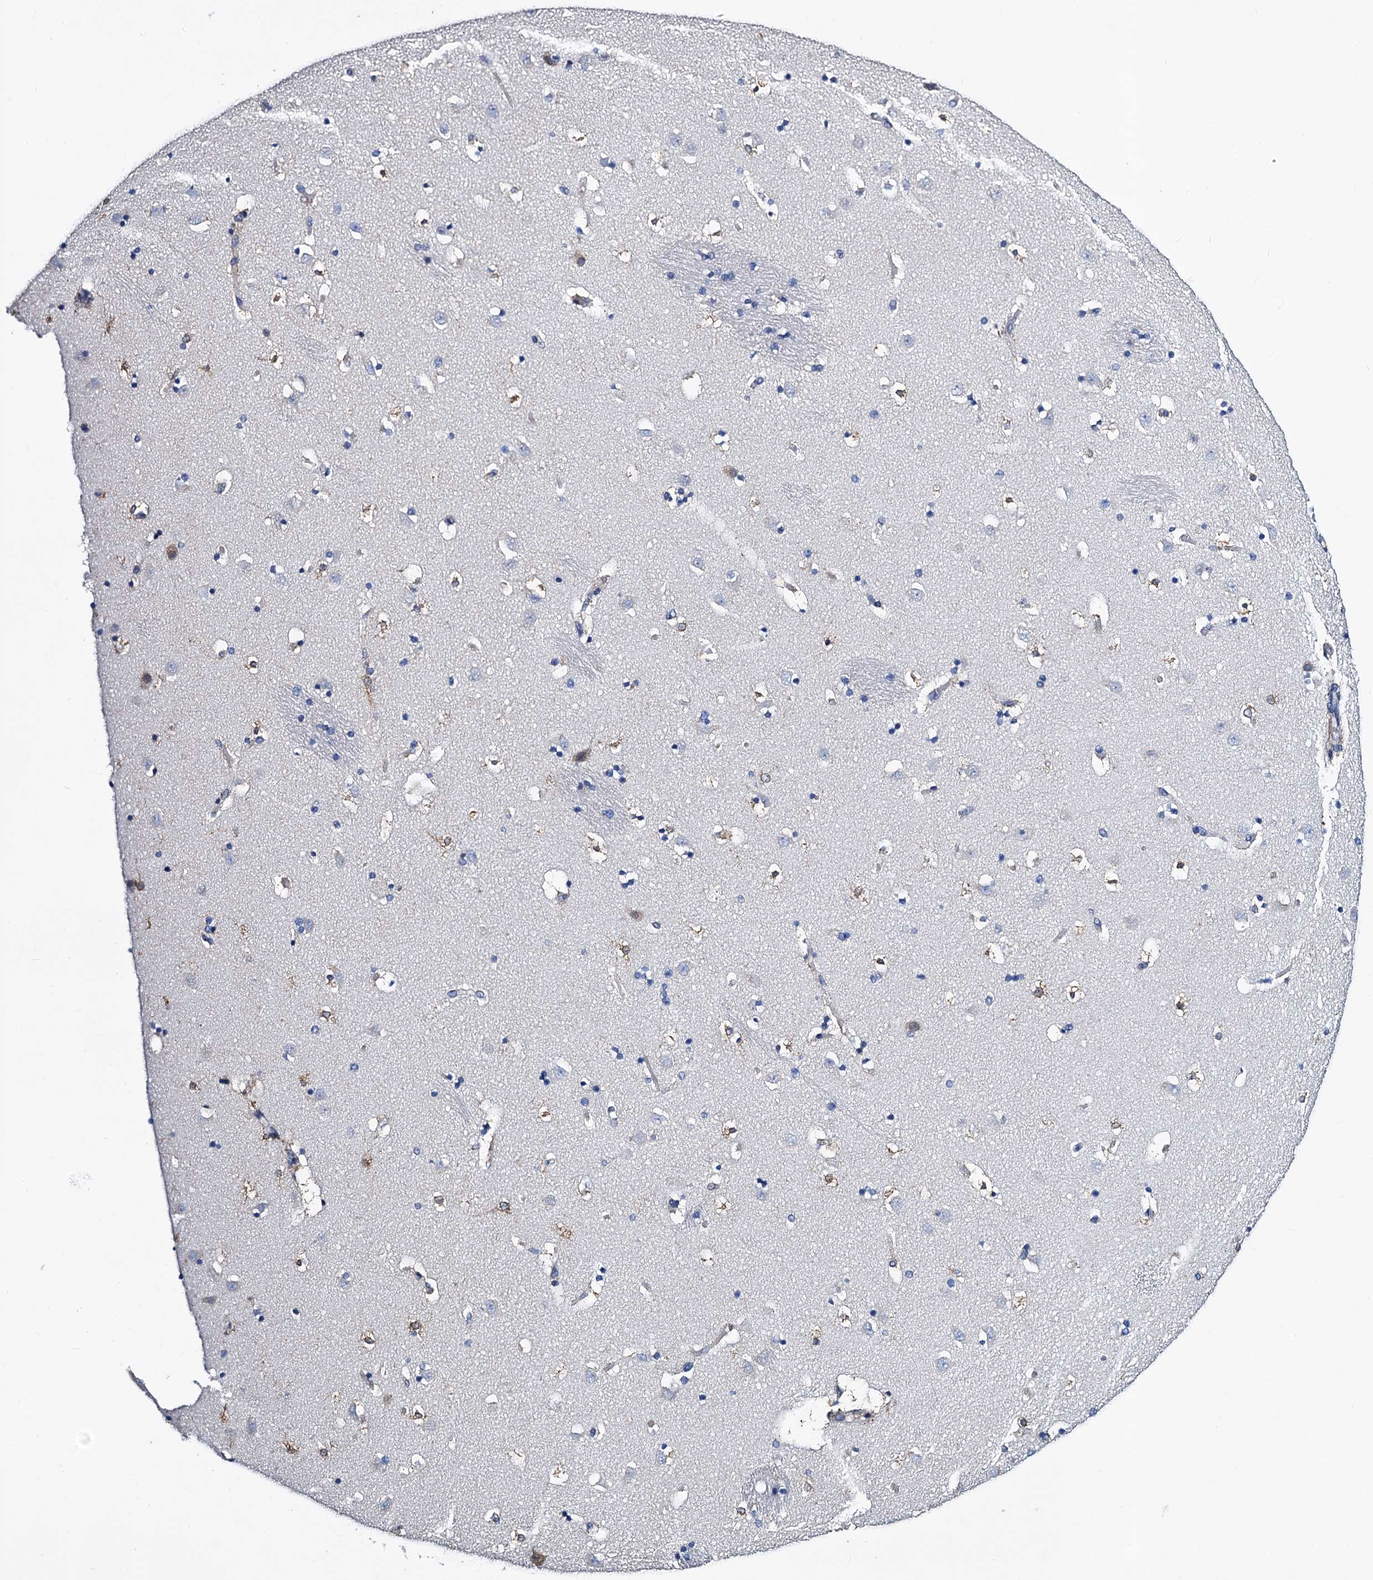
{"staining": {"intensity": "strong", "quantity": "<25%", "location": "cytoplasmic/membranous"}, "tissue": "caudate", "cell_type": "Glial cells", "image_type": "normal", "snomed": [{"axis": "morphology", "description": "Normal tissue, NOS"}, {"axis": "topography", "description": "Lateral ventricle wall"}], "caption": "Immunohistochemical staining of benign caudate exhibits strong cytoplasmic/membranous protein staining in about <25% of glial cells. (DAB = brown stain, brightfield microscopy at high magnification).", "gene": "FREM3", "patient": {"sex": "male", "age": 45}}